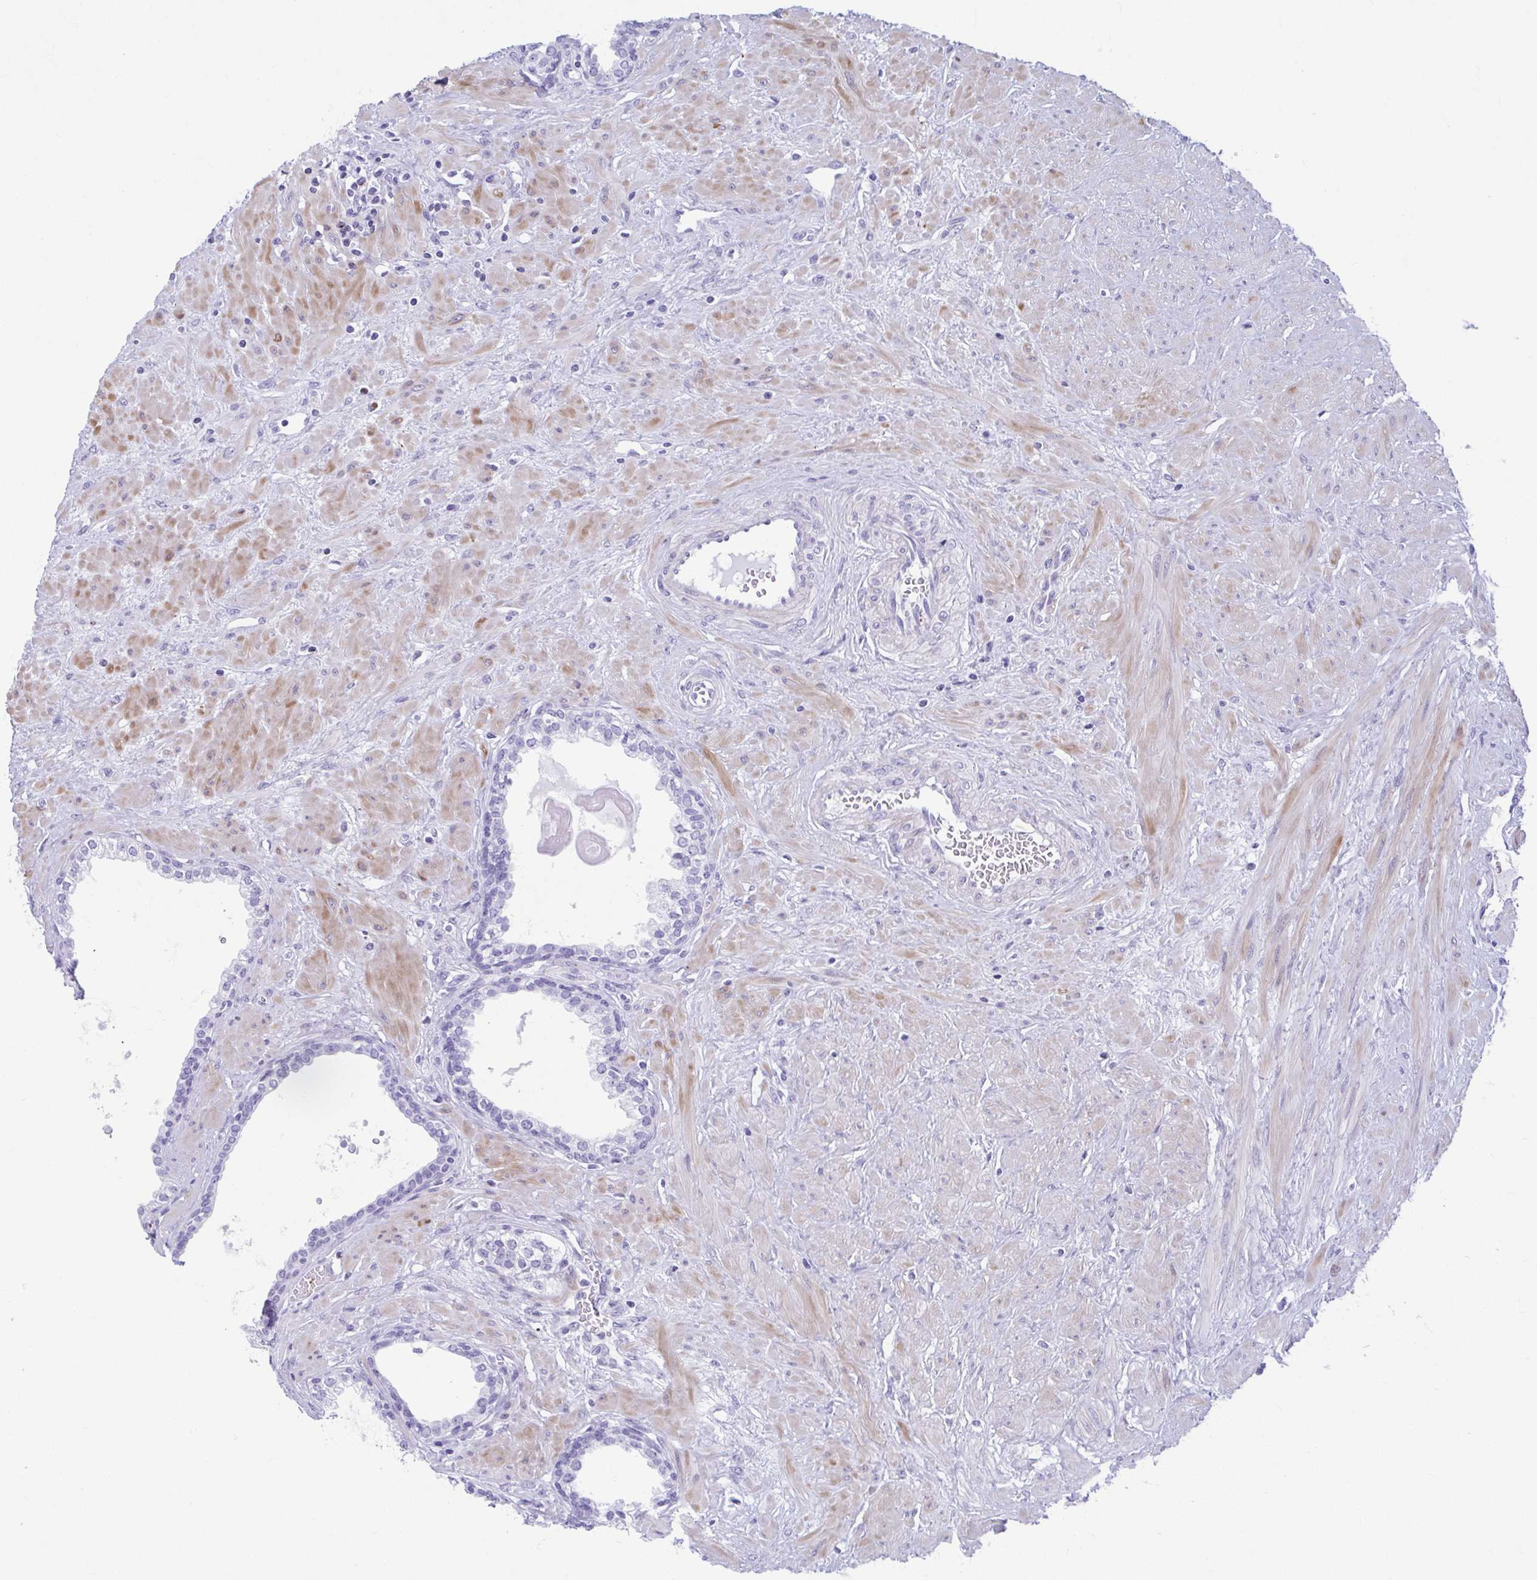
{"staining": {"intensity": "negative", "quantity": "none", "location": "none"}, "tissue": "prostate", "cell_type": "Glandular cells", "image_type": "normal", "snomed": [{"axis": "morphology", "description": "Normal tissue, NOS"}, {"axis": "topography", "description": "Prostate"}], "caption": "DAB immunohistochemical staining of unremarkable human prostate displays no significant expression in glandular cells.", "gene": "TCEAL3", "patient": {"sex": "male", "age": 55}}